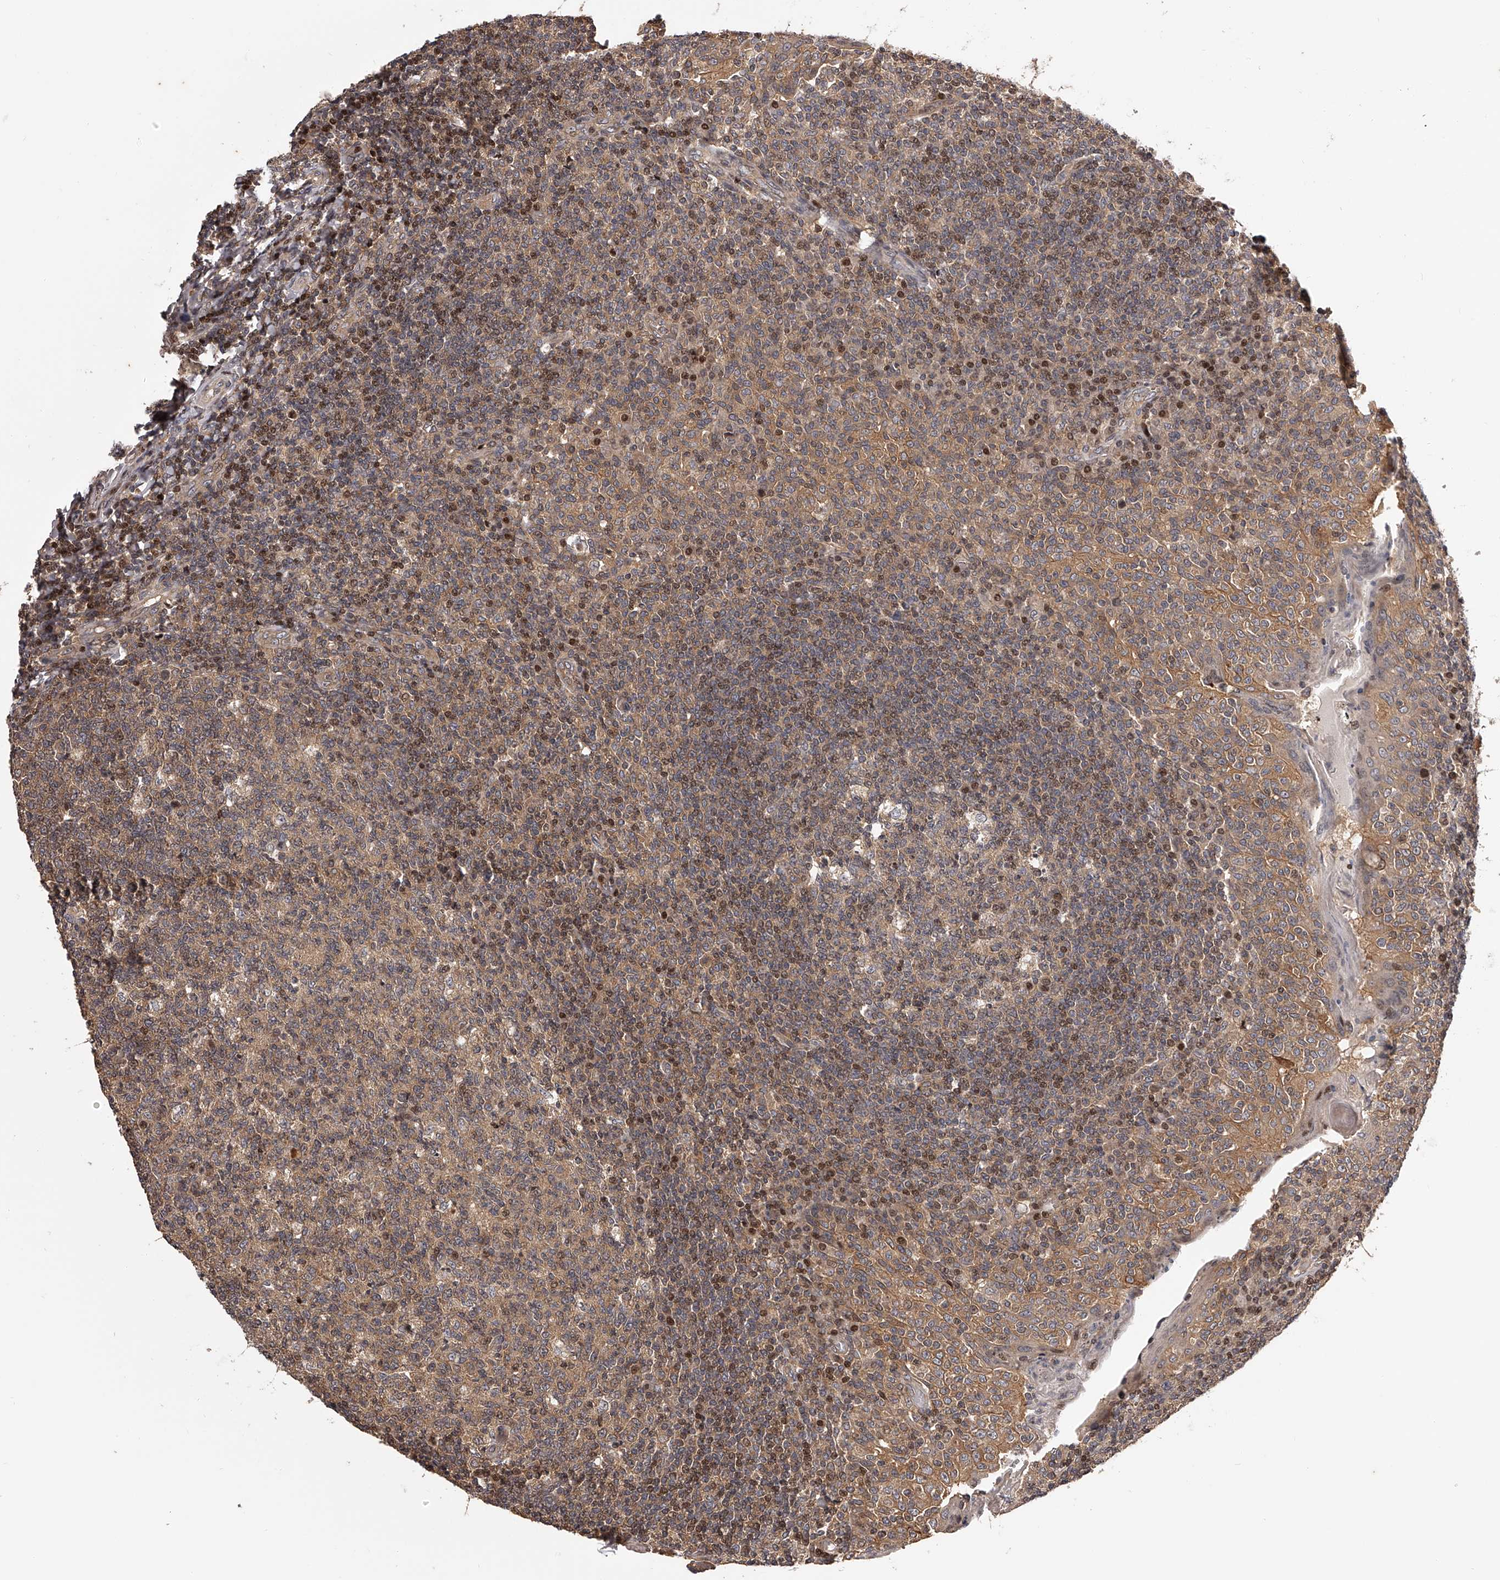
{"staining": {"intensity": "moderate", "quantity": "<25%", "location": "cytoplasmic/membranous,nuclear"}, "tissue": "tonsil", "cell_type": "Germinal center cells", "image_type": "normal", "snomed": [{"axis": "morphology", "description": "Normal tissue, NOS"}, {"axis": "topography", "description": "Tonsil"}], "caption": "Protein expression analysis of benign tonsil demonstrates moderate cytoplasmic/membranous,nuclear expression in about <25% of germinal center cells.", "gene": "PFDN2", "patient": {"sex": "female", "age": 19}}